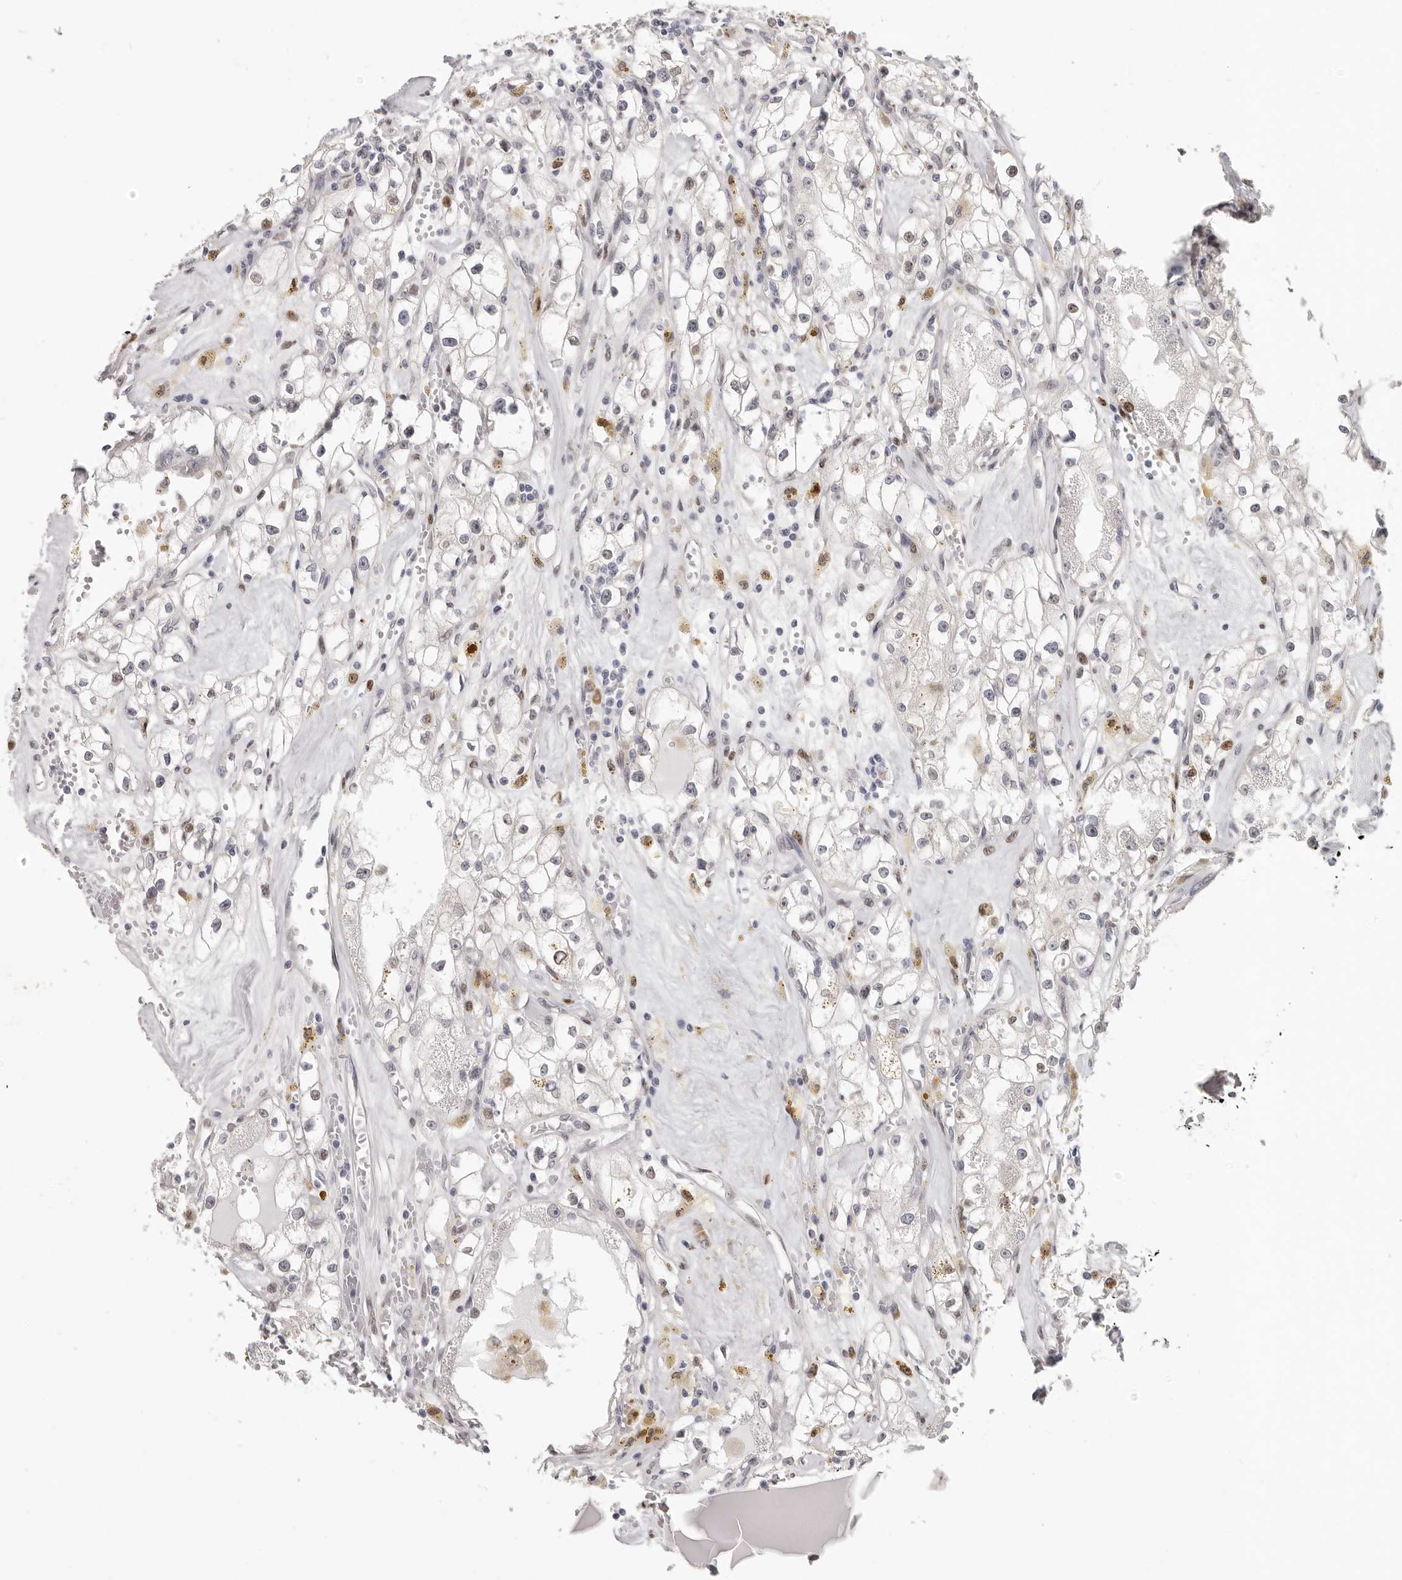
{"staining": {"intensity": "negative", "quantity": "none", "location": "none"}, "tissue": "renal cancer", "cell_type": "Tumor cells", "image_type": "cancer", "snomed": [{"axis": "morphology", "description": "Adenocarcinoma, NOS"}, {"axis": "topography", "description": "Kidney"}], "caption": "This is an immunohistochemistry (IHC) histopathology image of human renal adenocarcinoma. There is no staining in tumor cells.", "gene": "SRP19", "patient": {"sex": "male", "age": 56}}